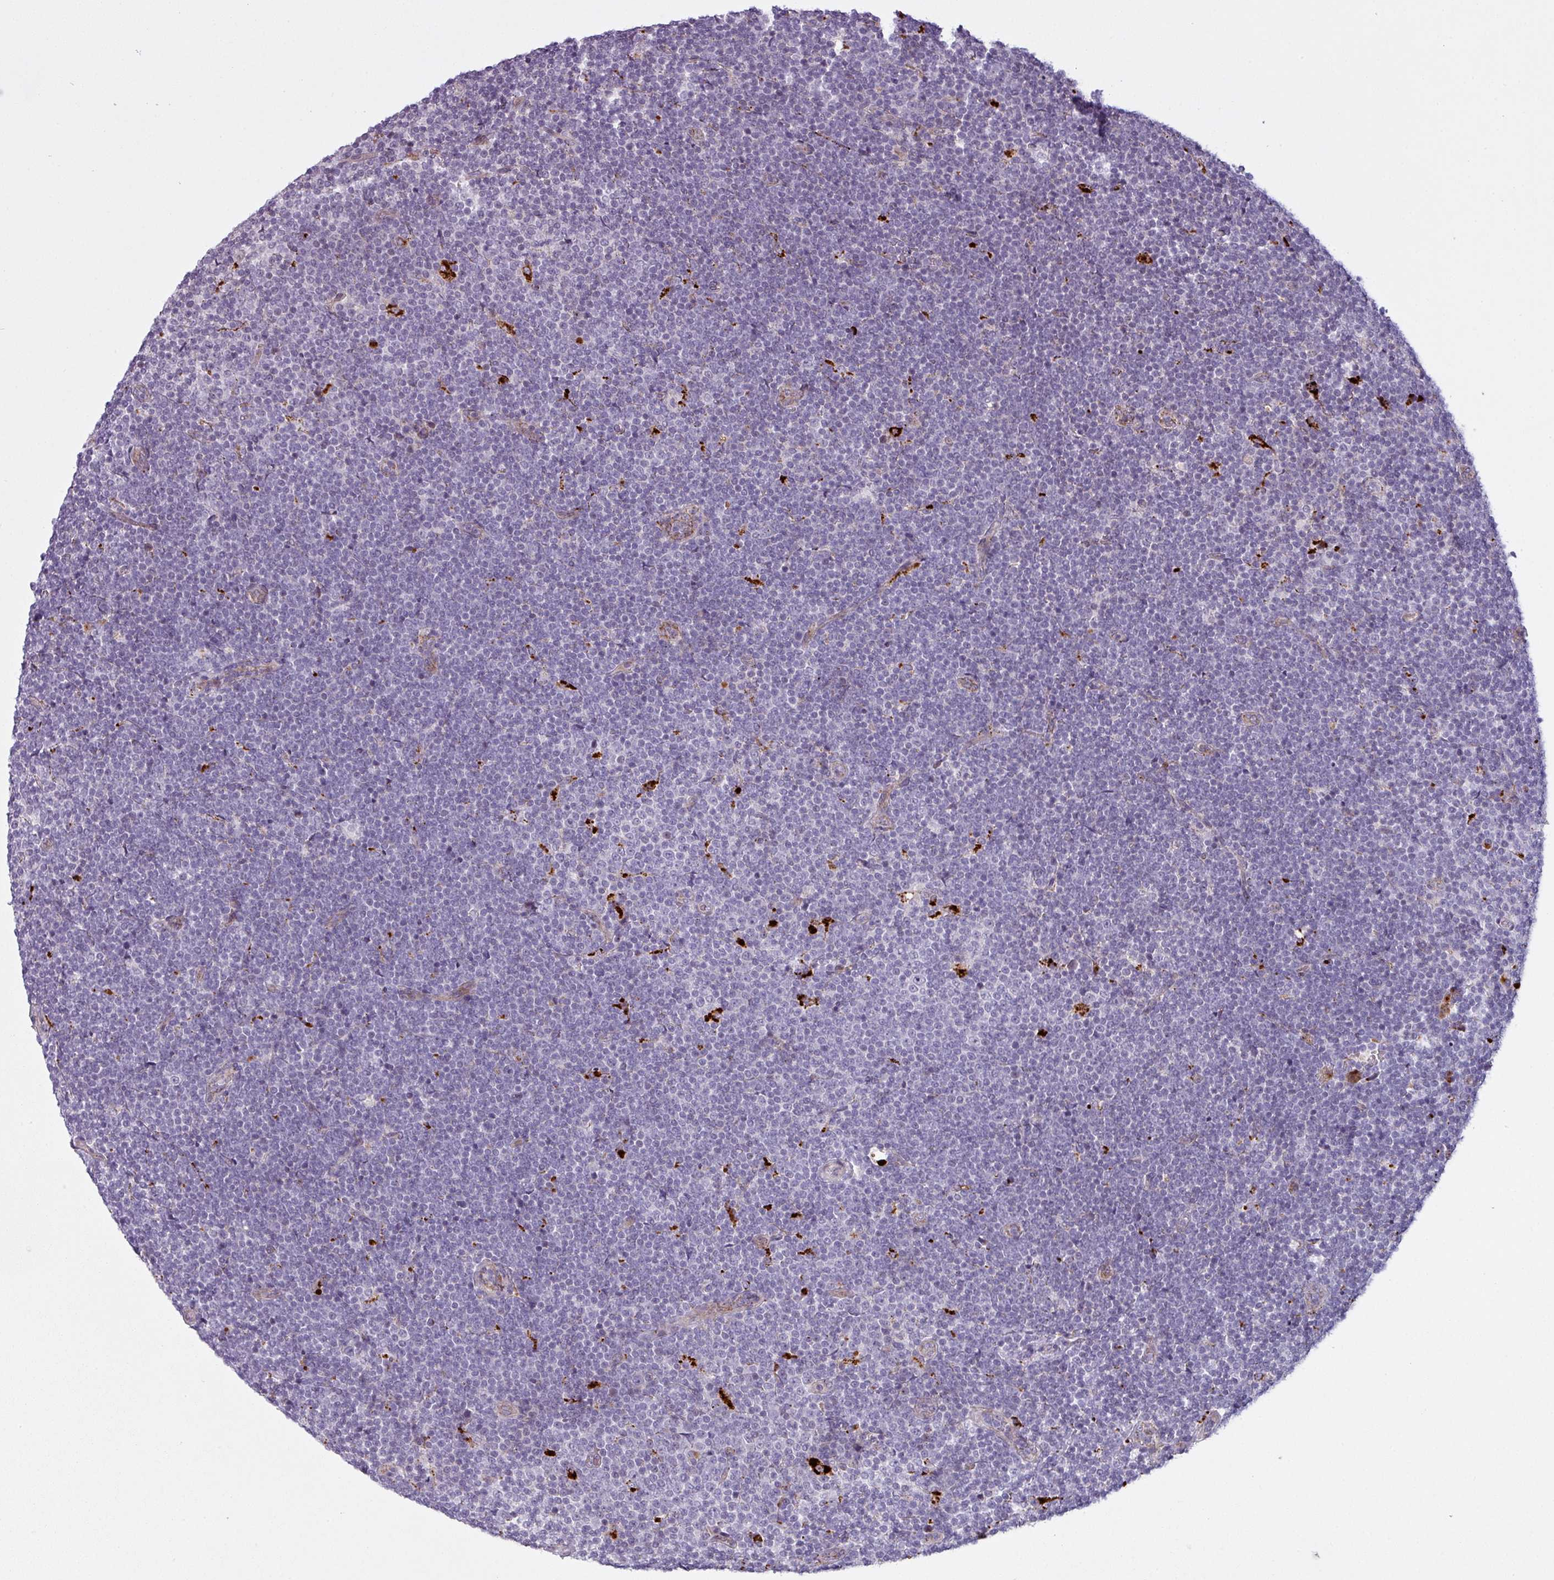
{"staining": {"intensity": "negative", "quantity": "none", "location": "none"}, "tissue": "lymphoma", "cell_type": "Tumor cells", "image_type": "cancer", "snomed": [{"axis": "morphology", "description": "Malignant lymphoma, non-Hodgkin's type, Low grade"}, {"axis": "topography", "description": "Lymph node"}], "caption": "Malignant lymphoma, non-Hodgkin's type (low-grade) stained for a protein using immunohistochemistry (IHC) demonstrates no positivity tumor cells.", "gene": "MAP7D2", "patient": {"sex": "male", "age": 48}}